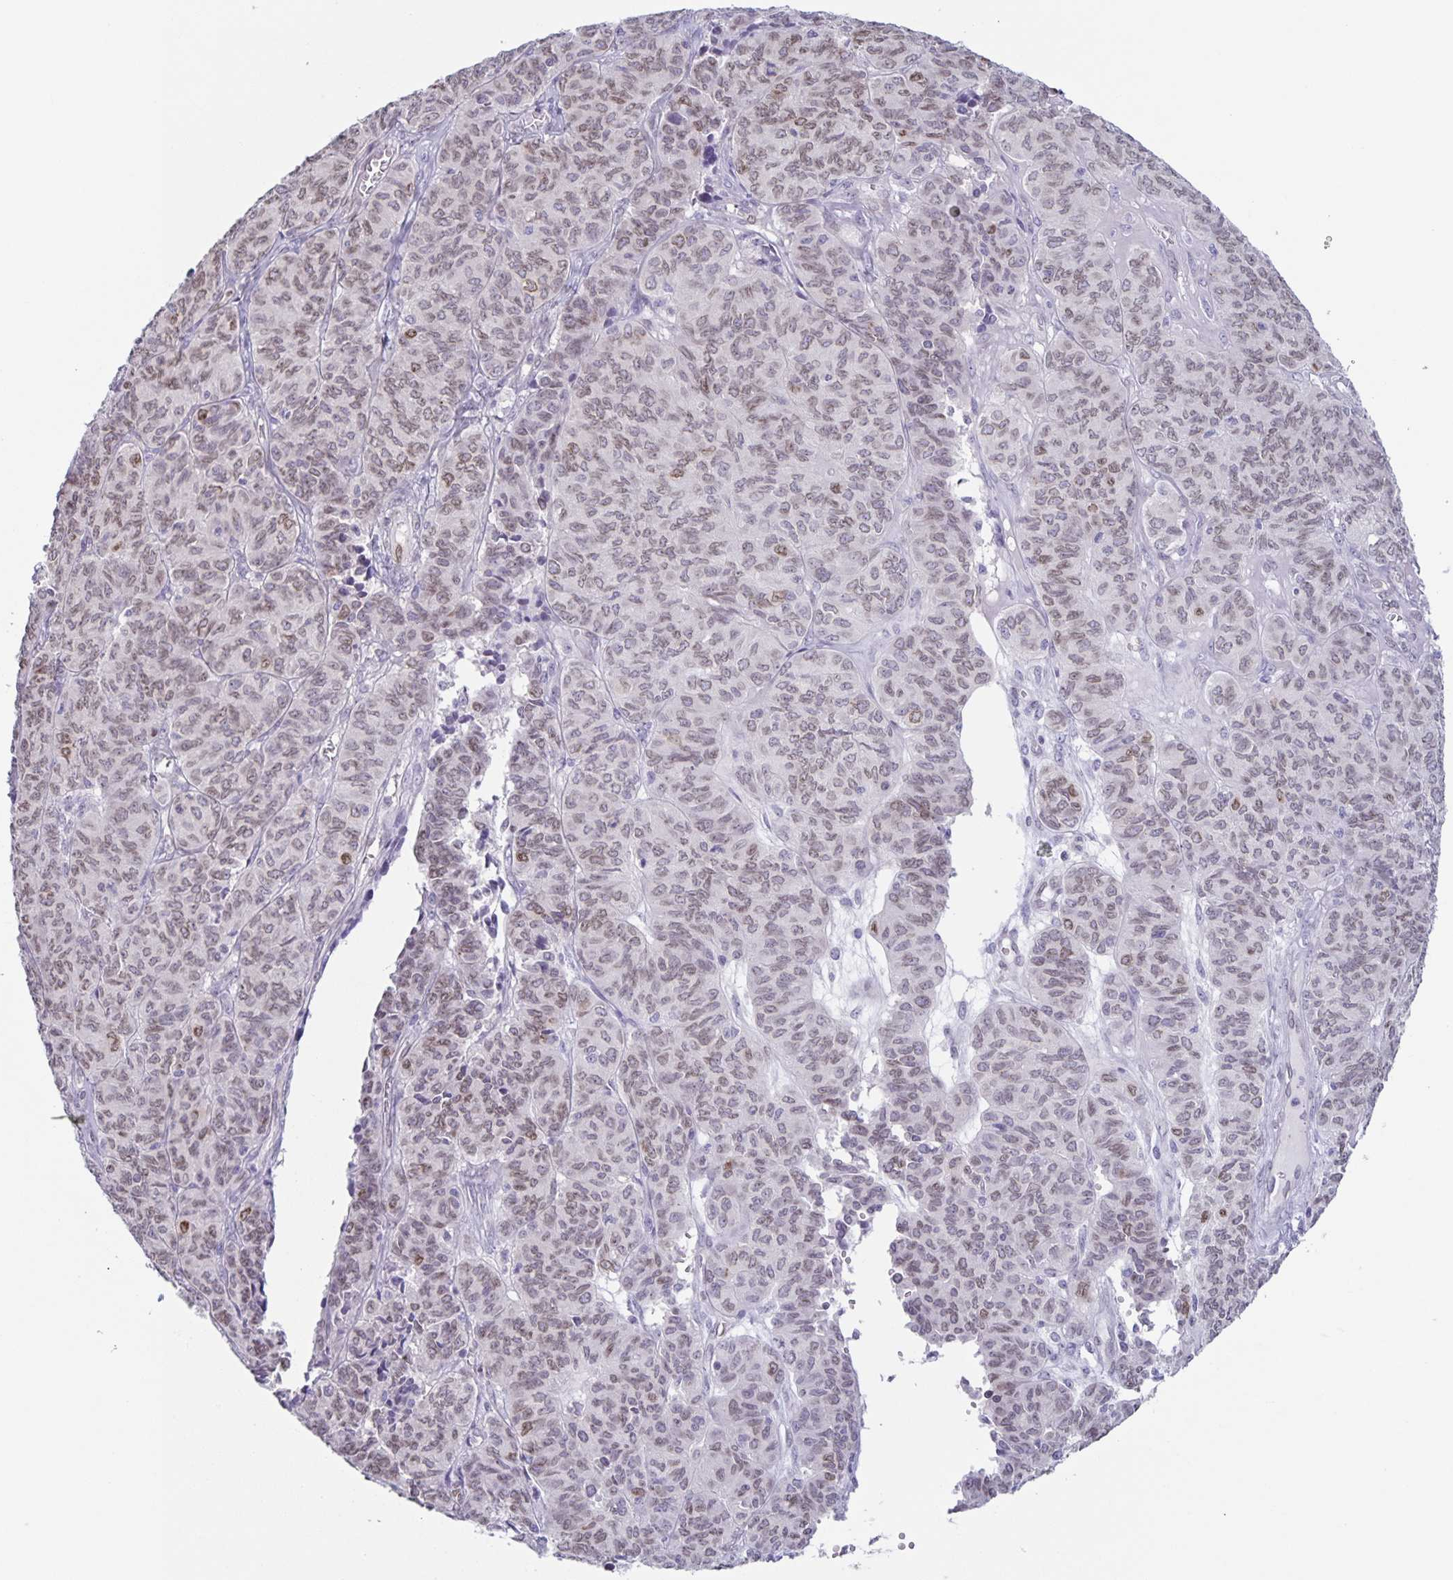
{"staining": {"intensity": "moderate", "quantity": "25%-75%", "location": "cytoplasmic/membranous,nuclear"}, "tissue": "ovarian cancer", "cell_type": "Tumor cells", "image_type": "cancer", "snomed": [{"axis": "morphology", "description": "Carcinoma, endometroid"}, {"axis": "topography", "description": "Ovary"}], "caption": "Immunohistochemical staining of human ovarian cancer shows moderate cytoplasmic/membranous and nuclear protein positivity in approximately 25%-75% of tumor cells.", "gene": "SYNE2", "patient": {"sex": "female", "age": 80}}